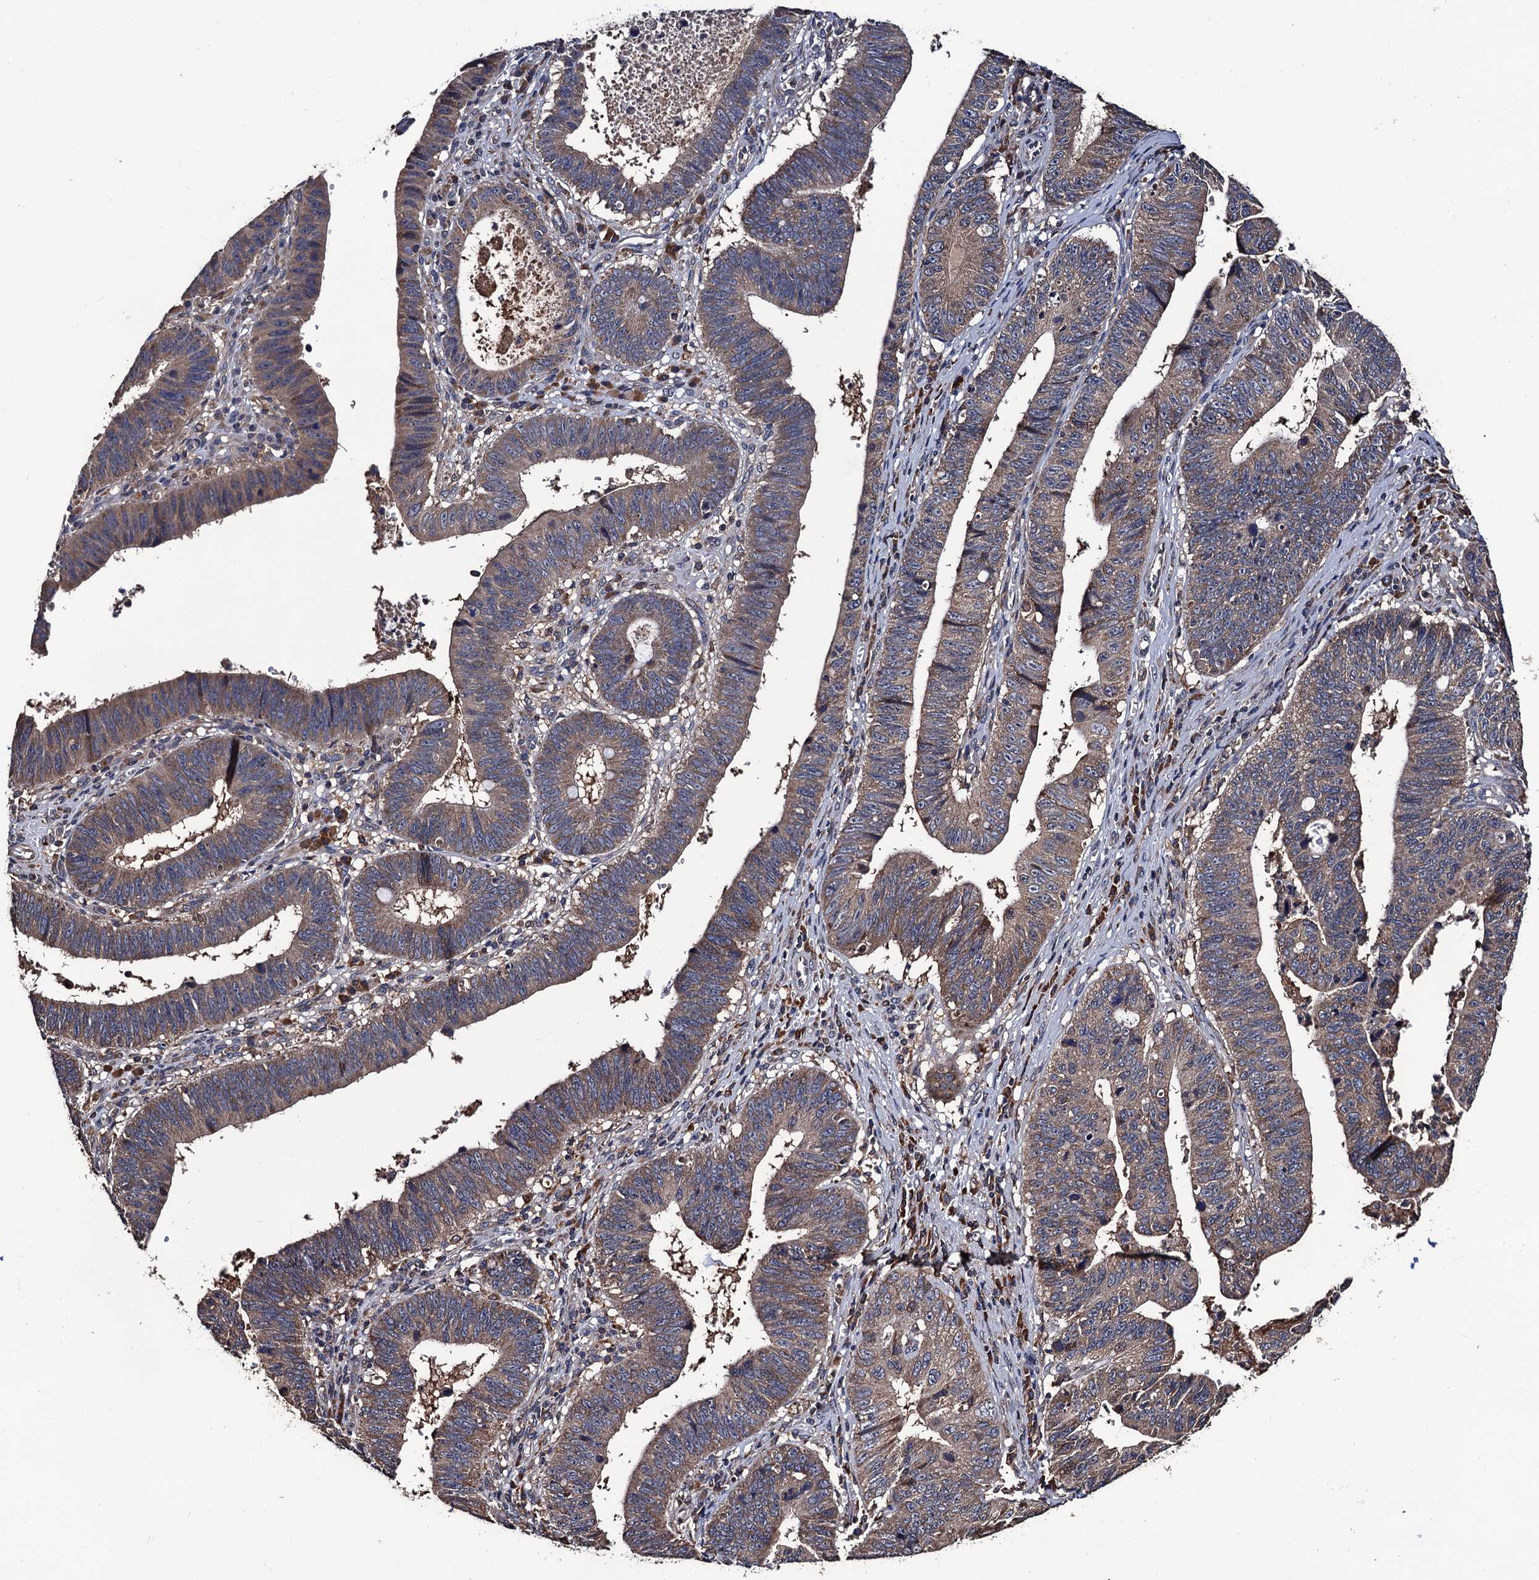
{"staining": {"intensity": "moderate", "quantity": ">75%", "location": "cytoplasmic/membranous"}, "tissue": "stomach cancer", "cell_type": "Tumor cells", "image_type": "cancer", "snomed": [{"axis": "morphology", "description": "Adenocarcinoma, NOS"}, {"axis": "topography", "description": "Stomach"}], "caption": "This image demonstrates immunohistochemistry staining of stomach adenocarcinoma, with medium moderate cytoplasmic/membranous expression in approximately >75% of tumor cells.", "gene": "RGS11", "patient": {"sex": "male", "age": 59}}